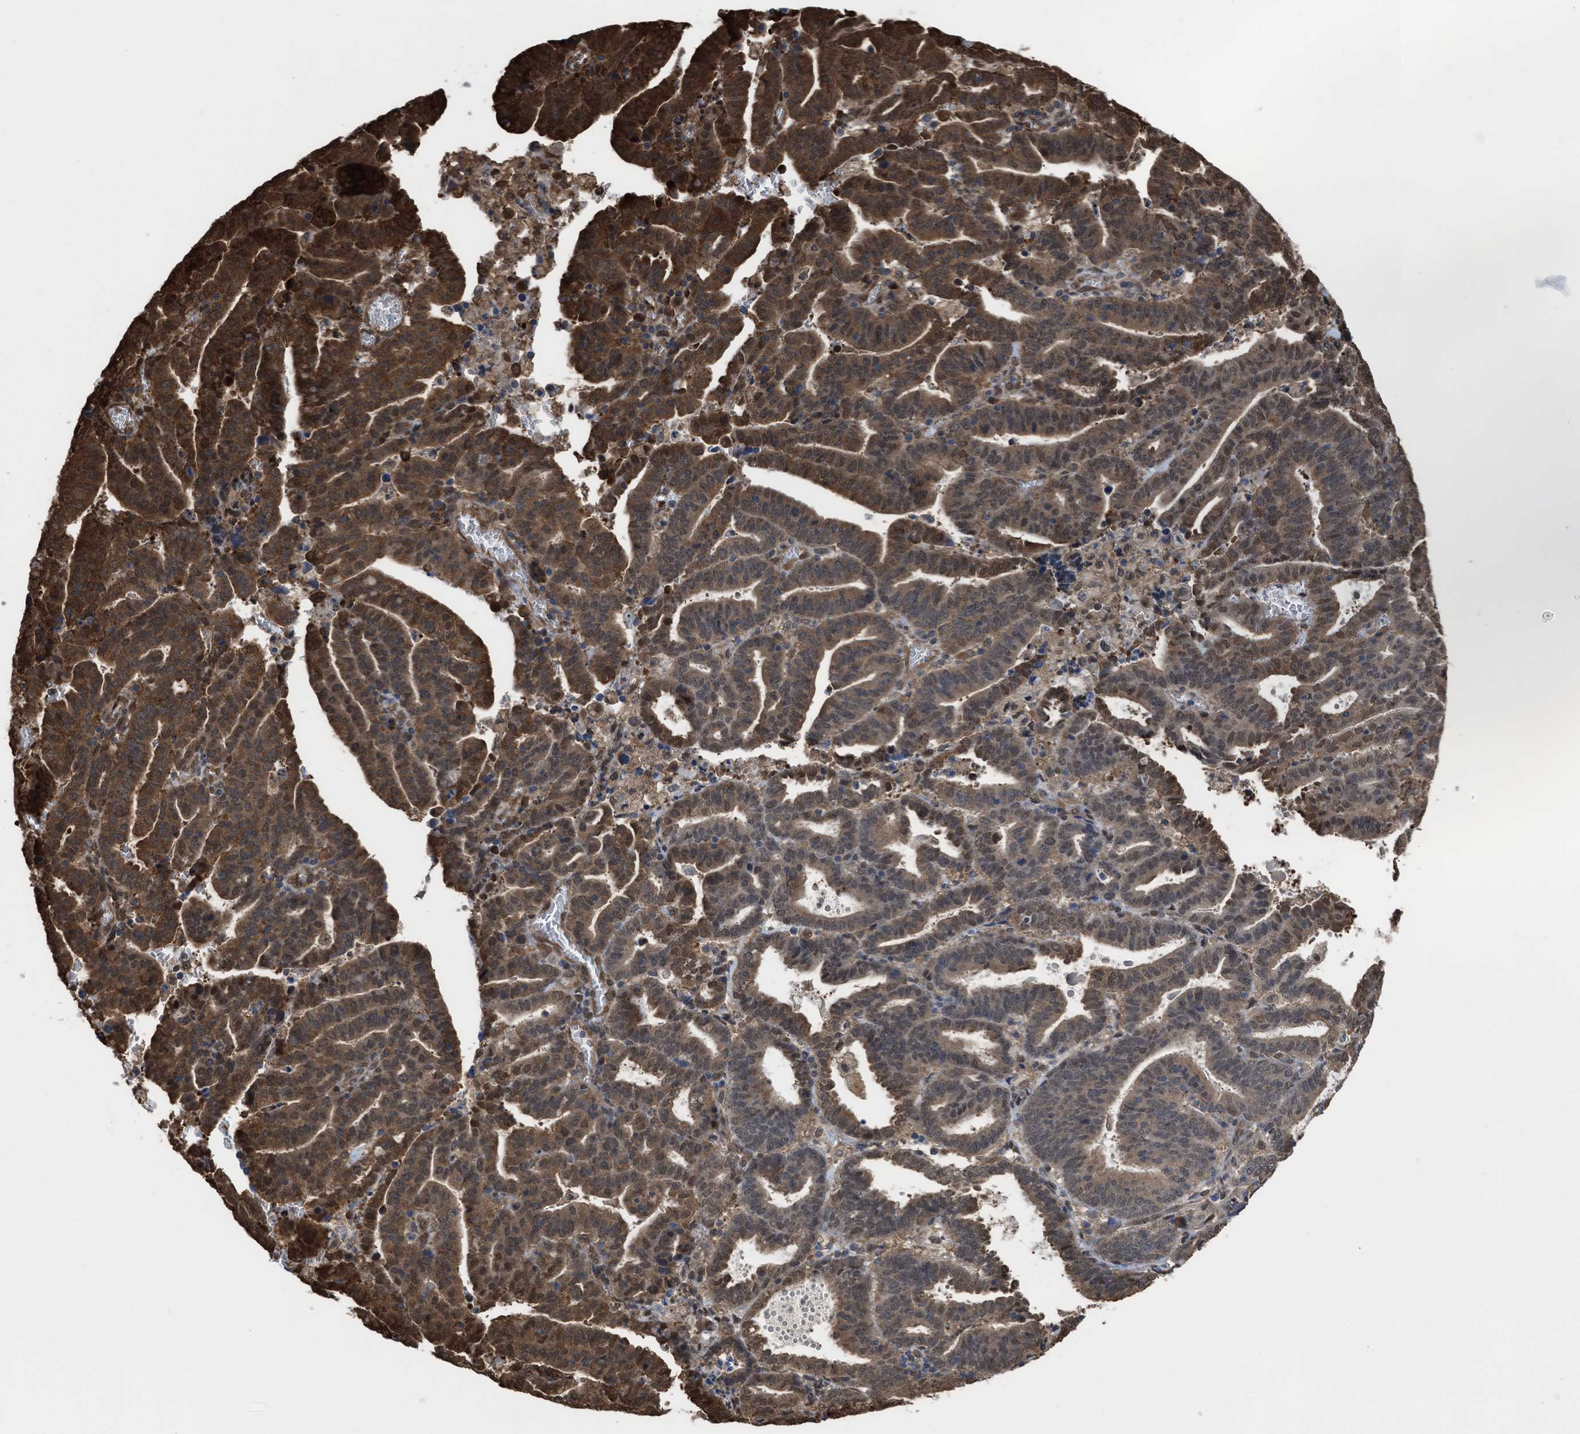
{"staining": {"intensity": "moderate", "quantity": ">75%", "location": "cytoplasmic/membranous,nuclear"}, "tissue": "endometrial cancer", "cell_type": "Tumor cells", "image_type": "cancer", "snomed": [{"axis": "morphology", "description": "Adenocarcinoma, NOS"}, {"axis": "topography", "description": "Uterus"}], "caption": "A histopathology image of endometrial adenocarcinoma stained for a protein displays moderate cytoplasmic/membranous and nuclear brown staining in tumor cells.", "gene": "YWHAG", "patient": {"sex": "female", "age": 83}}